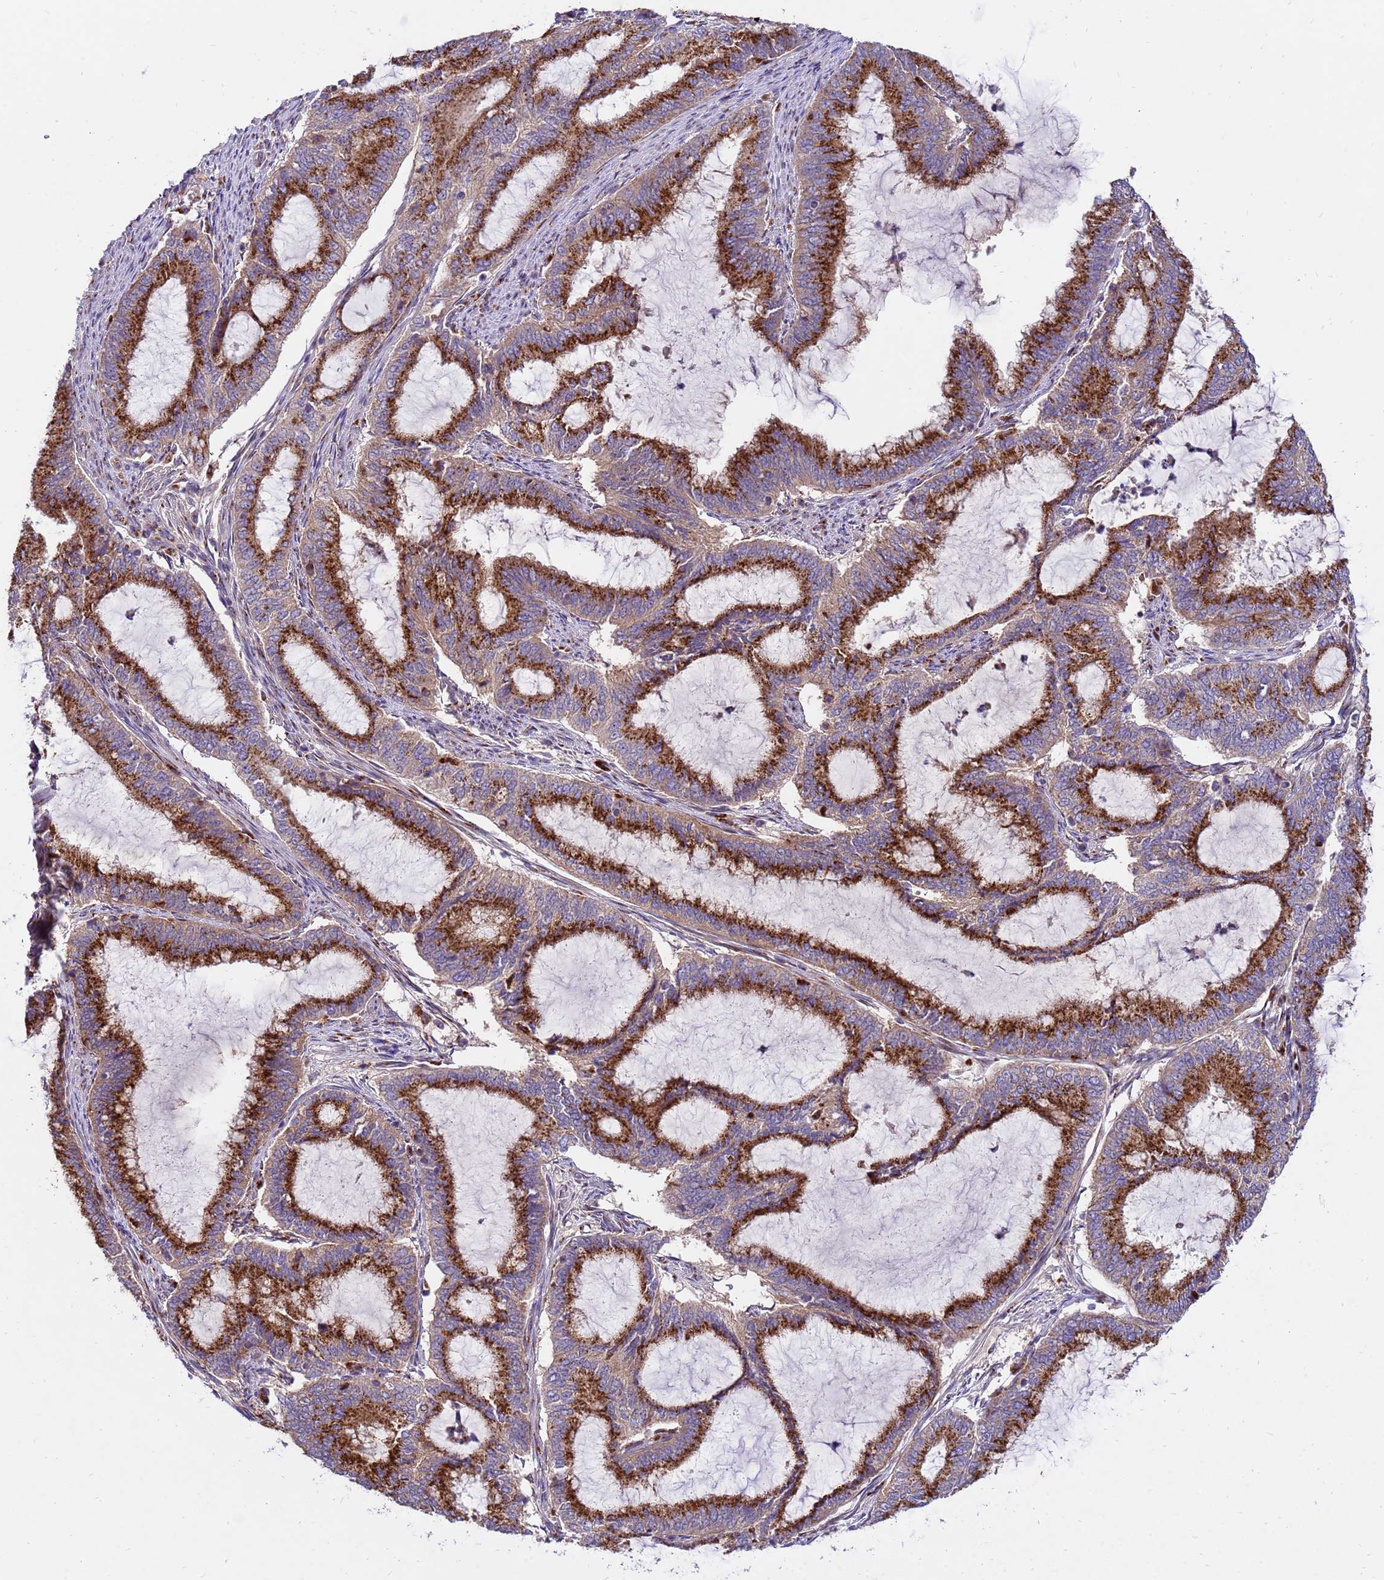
{"staining": {"intensity": "strong", "quantity": ">75%", "location": "cytoplasmic/membranous"}, "tissue": "endometrial cancer", "cell_type": "Tumor cells", "image_type": "cancer", "snomed": [{"axis": "morphology", "description": "Adenocarcinoma, NOS"}, {"axis": "topography", "description": "Endometrium"}], "caption": "A photomicrograph showing strong cytoplasmic/membranous staining in about >75% of tumor cells in endometrial adenocarcinoma, as visualized by brown immunohistochemical staining.", "gene": "HPS3", "patient": {"sex": "female", "age": 51}}